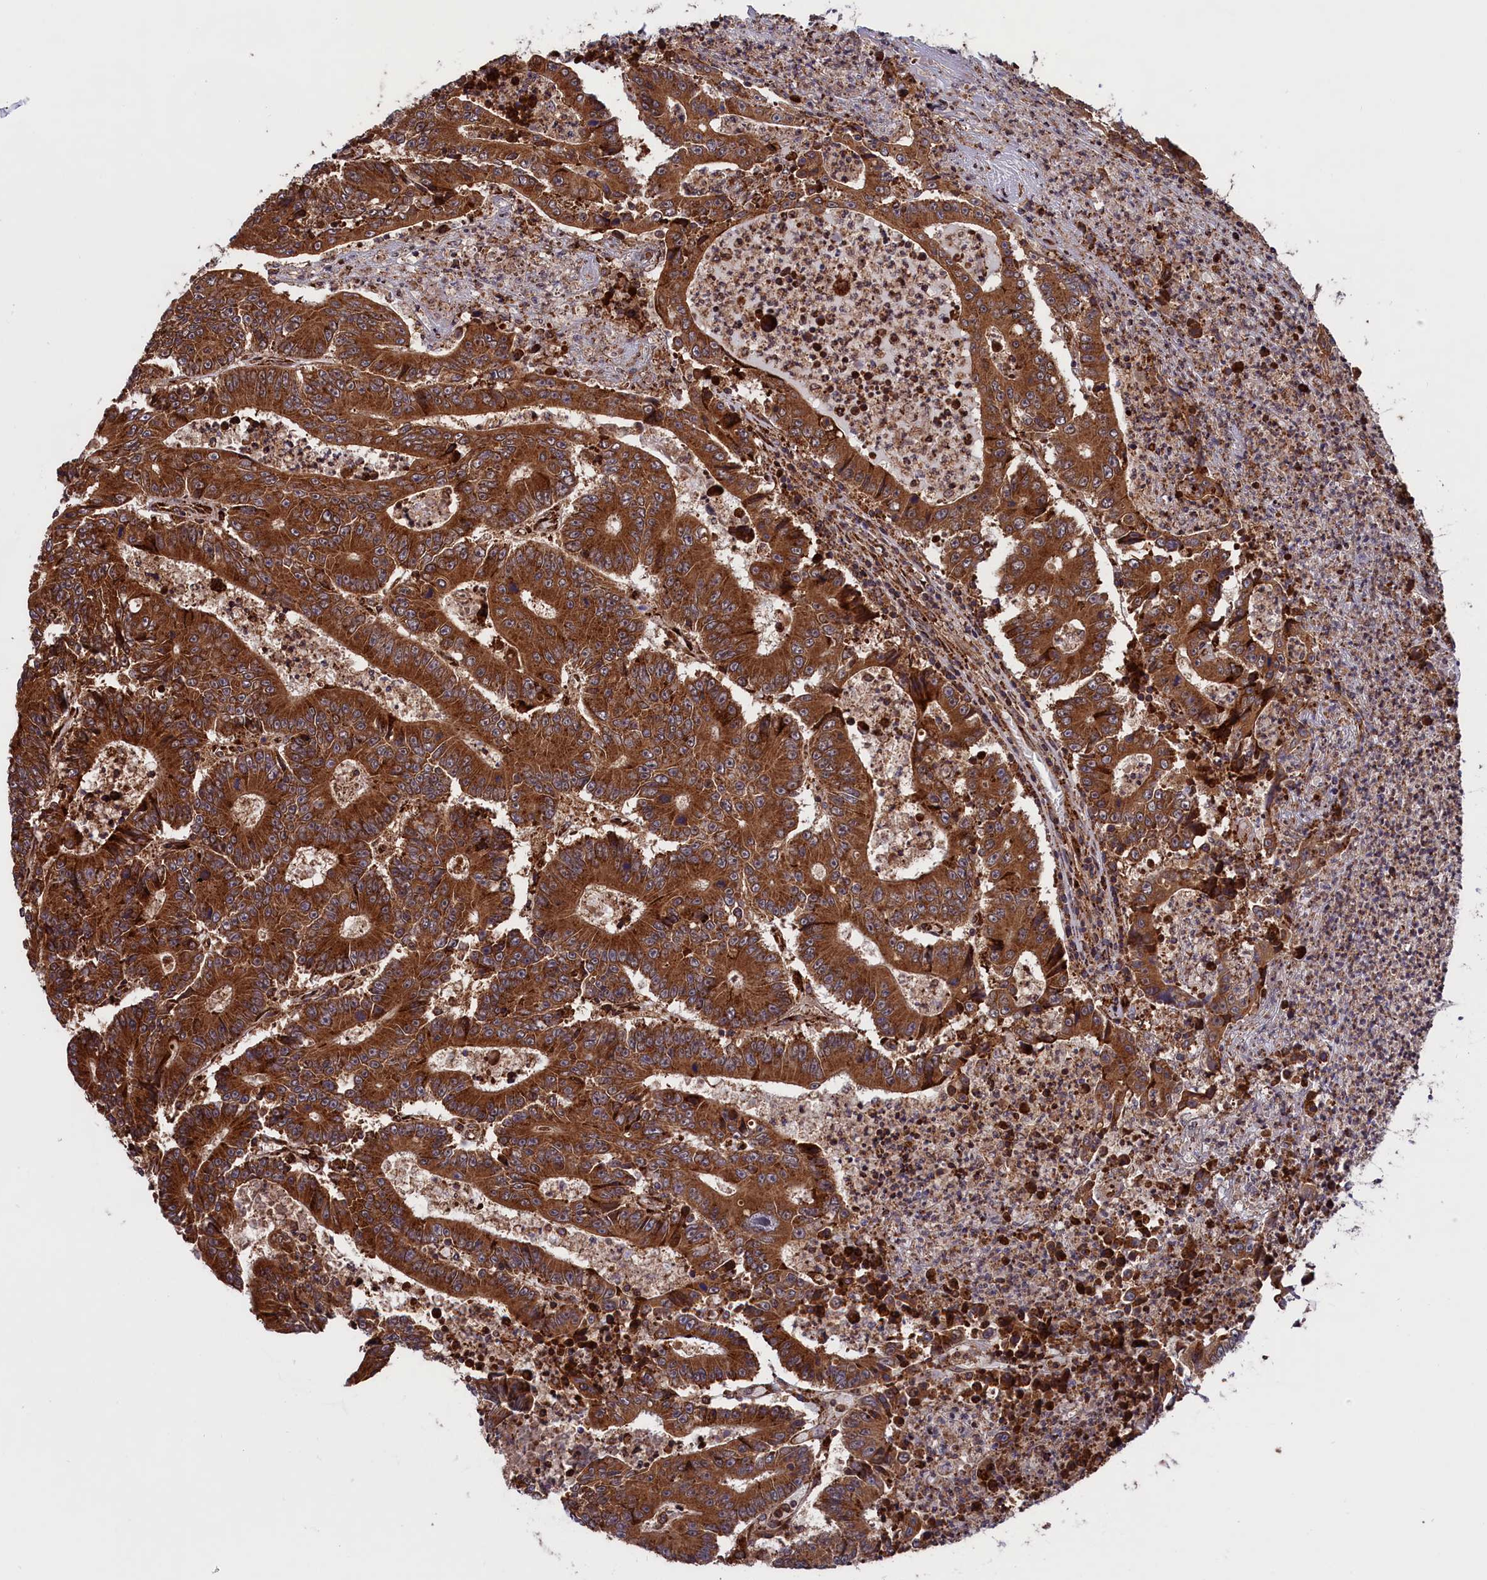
{"staining": {"intensity": "strong", "quantity": ">75%", "location": "cytoplasmic/membranous"}, "tissue": "colorectal cancer", "cell_type": "Tumor cells", "image_type": "cancer", "snomed": [{"axis": "morphology", "description": "Adenocarcinoma, NOS"}, {"axis": "topography", "description": "Colon"}], "caption": "Brown immunohistochemical staining in colorectal adenocarcinoma exhibits strong cytoplasmic/membranous expression in about >75% of tumor cells.", "gene": "PLA2G4C", "patient": {"sex": "male", "age": 83}}